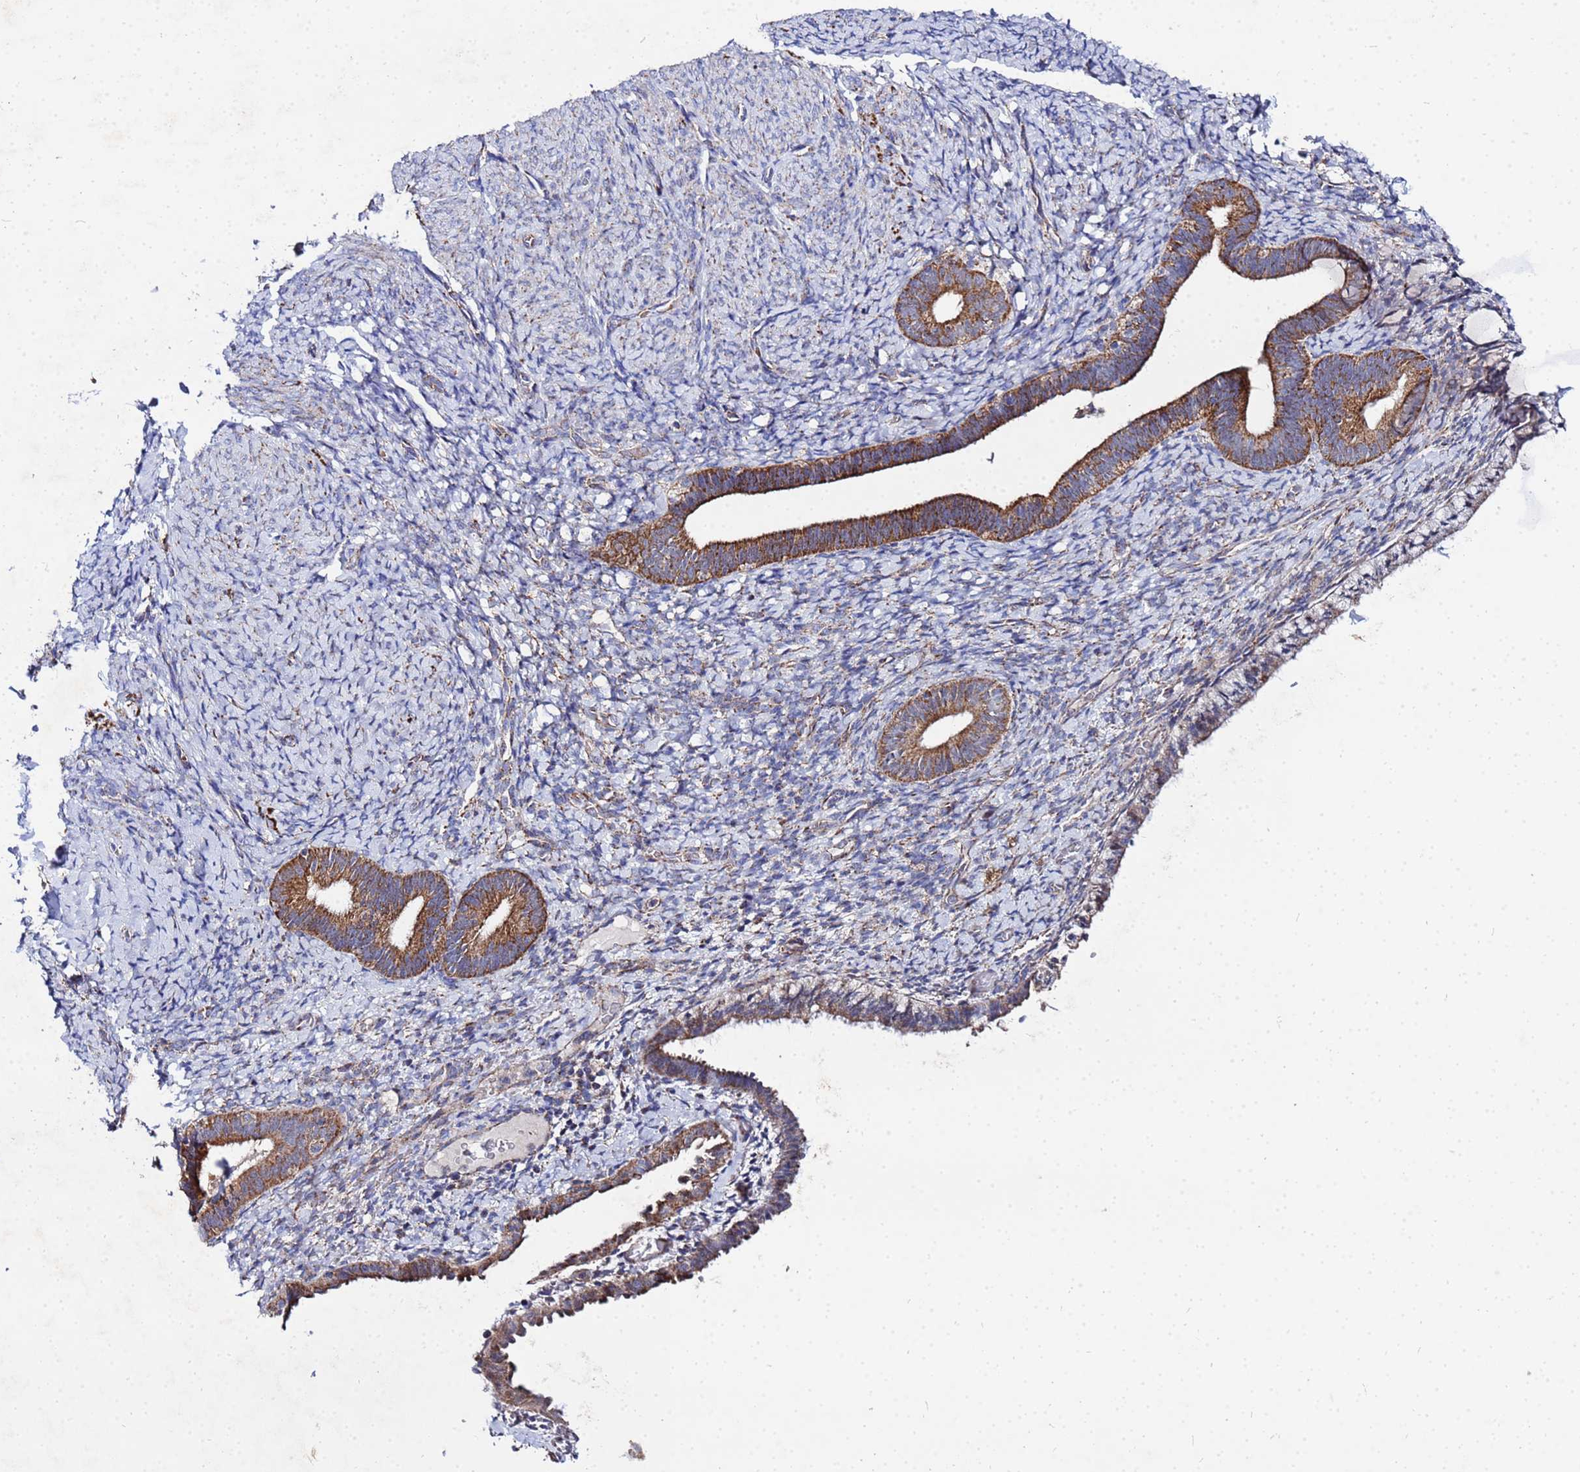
{"staining": {"intensity": "weak", "quantity": "<25%", "location": "cytoplasmic/membranous"}, "tissue": "endometrium", "cell_type": "Cells in endometrial stroma", "image_type": "normal", "snomed": [{"axis": "morphology", "description": "Normal tissue, NOS"}, {"axis": "topography", "description": "Endometrium"}], "caption": "Immunohistochemistry (IHC) micrograph of benign endometrium: endometrium stained with DAB (3,3'-diaminobenzidine) exhibits no significant protein positivity in cells in endometrial stroma. (Brightfield microscopy of DAB IHC at high magnification).", "gene": "FAHD2A", "patient": {"sex": "female", "age": 65}}